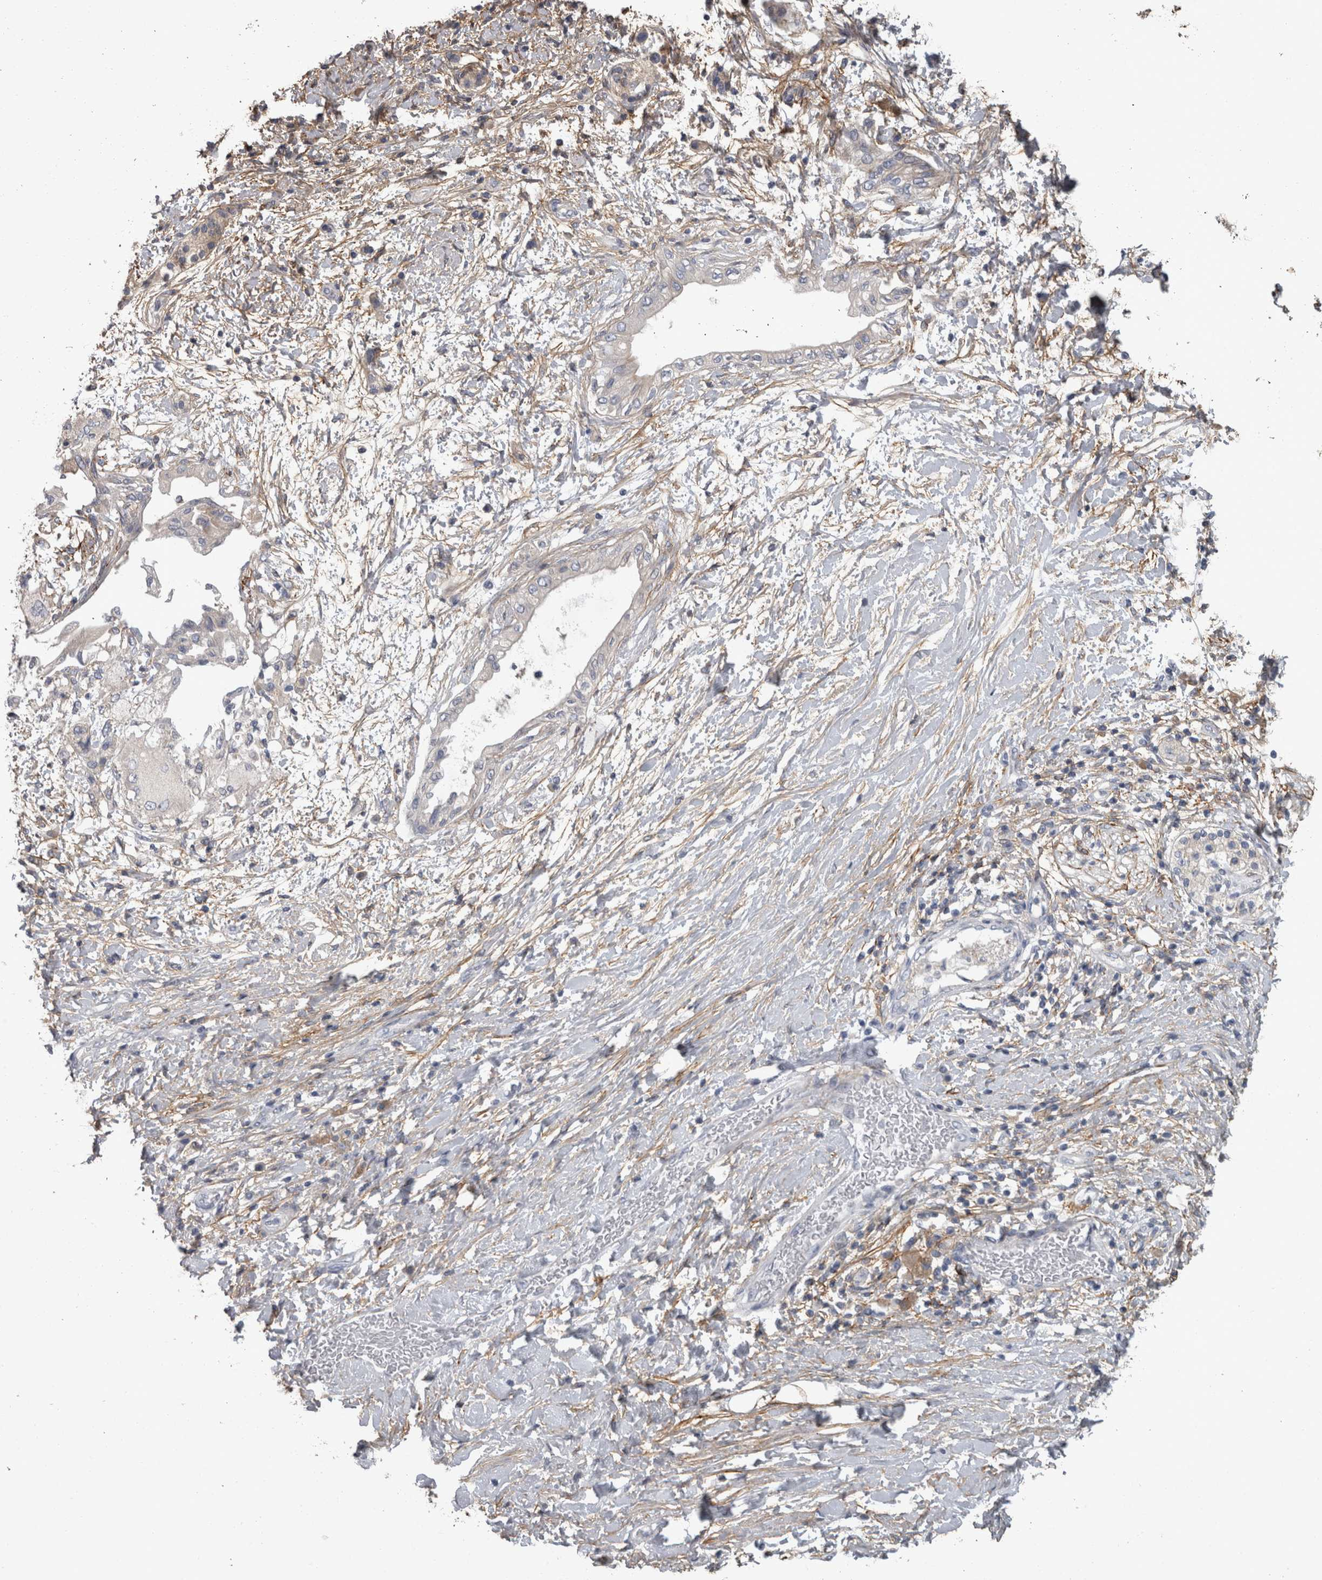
{"staining": {"intensity": "negative", "quantity": "none", "location": "none"}, "tissue": "pancreatic cancer", "cell_type": "Tumor cells", "image_type": "cancer", "snomed": [{"axis": "morphology", "description": "Normal tissue, NOS"}, {"axis": "morphology", "description": "Adenocarcinoma, NOS"}, {"axis": "topography", "description": "Pancreas"}, {"axis": "topography", "description": "Duodenum"}], "caption": "This photomicrograph is of adenocarcinoma (pancreatic) stained with immunohistochemistry (IHC) to label a protein in brown with the nuclei are counter-stained blue. There is no staining in tumor cells.", "gene": "EFEMP2", "patient": {"sex": "female", "age": 60}}